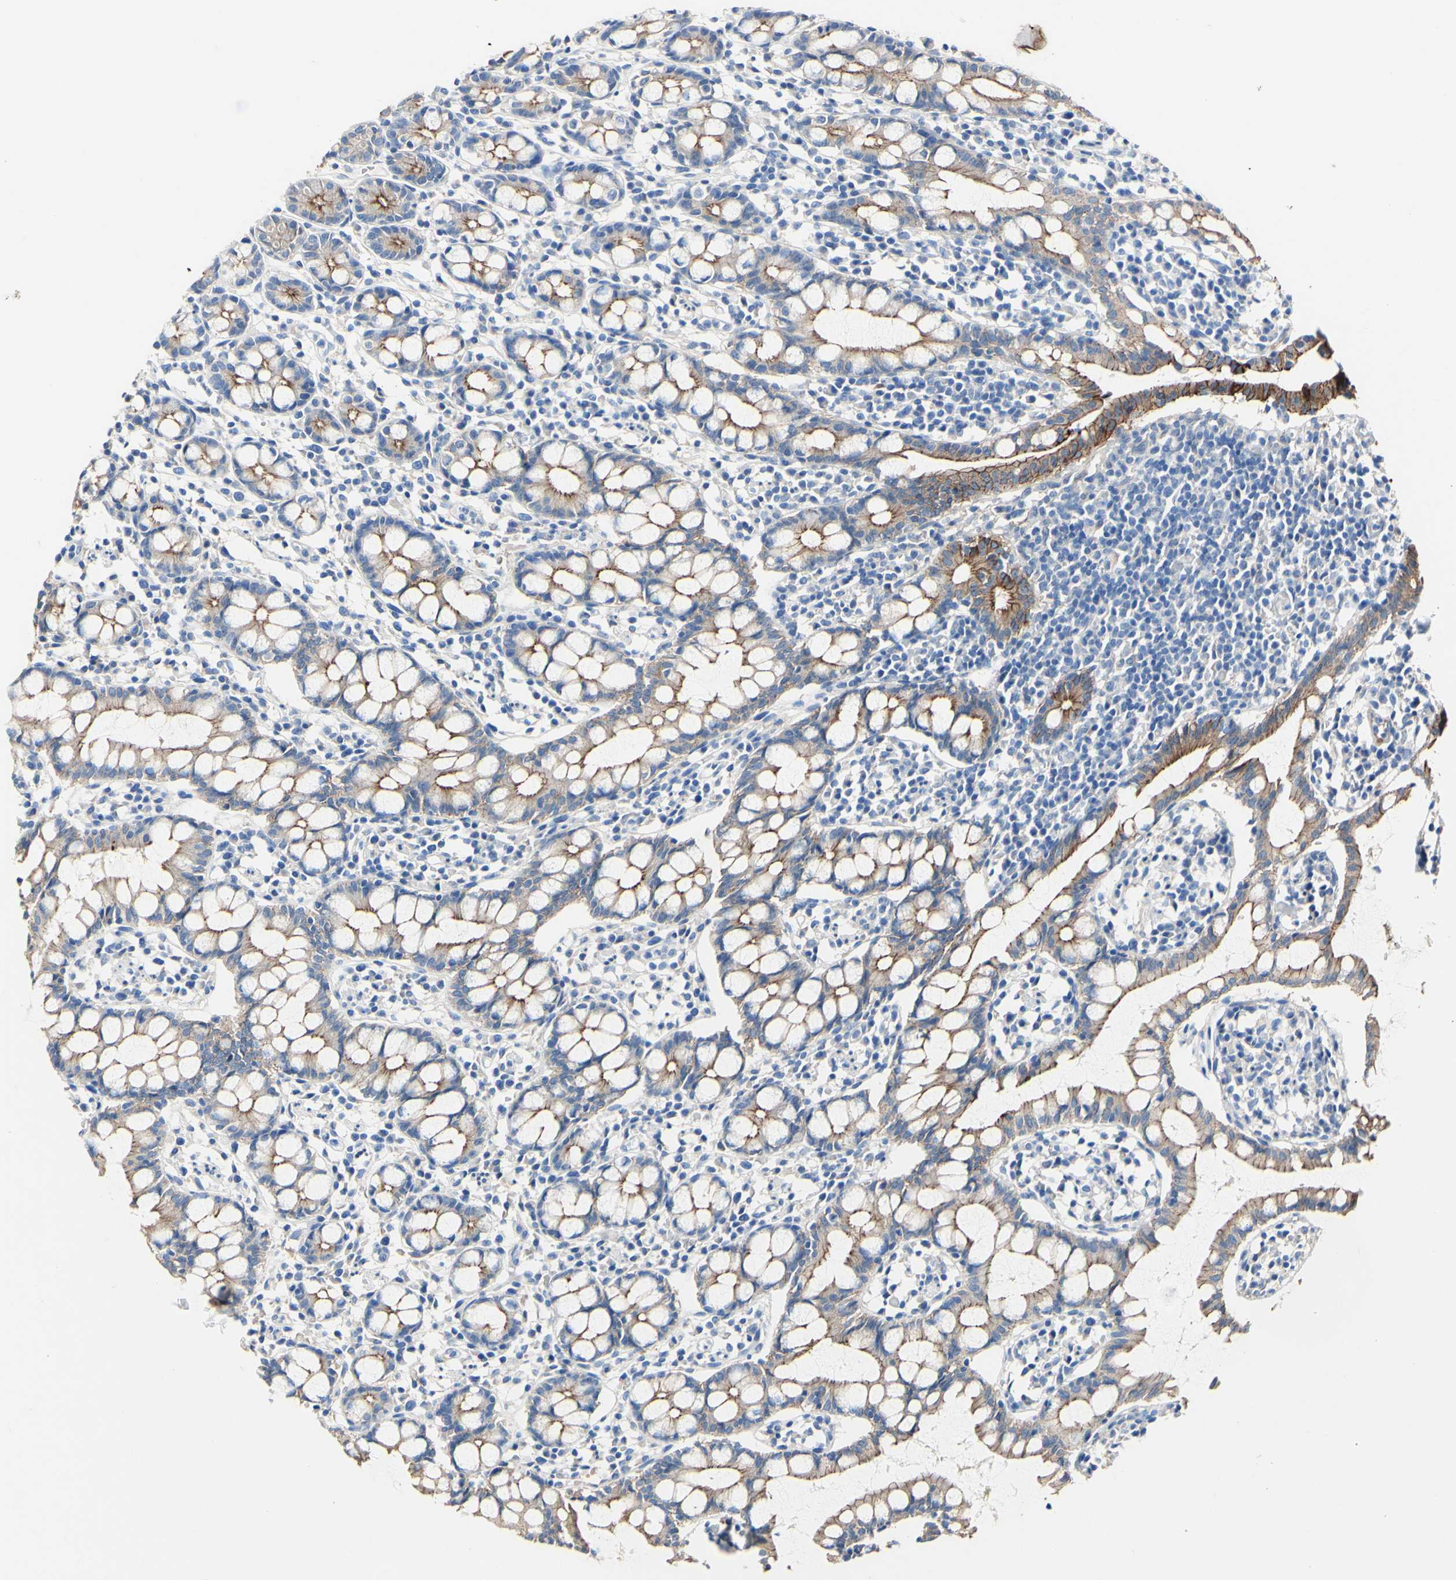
{"staining": {"intensity": "strong", "quantity": "25%-75%", "location": "cytoplasmic/membranous"}, "tissue": "small intestine", "cell_type": "Glandular cells", "image_type": "normal", "snomed": [{"axis": "morphology", "description": "Normal tissue, NOS"}, {"axis": "morphology", "description": "Cystadenocarcinoma, serous, Metastatic site"}, {"axis": "topography", "description": "Small intestine"}], "caption": "Protein expression by IHC exhibits strong cytoplasmic/membranous positivity in approximately 25%-75% of glandular cells in unremarkable small intestine. (DAB (3,3'-diaminobenzidine) IHC with brightfield microscopy, high magnification).", "gene": "DSC2", "patient": {"sex": "female", "age": 61}}